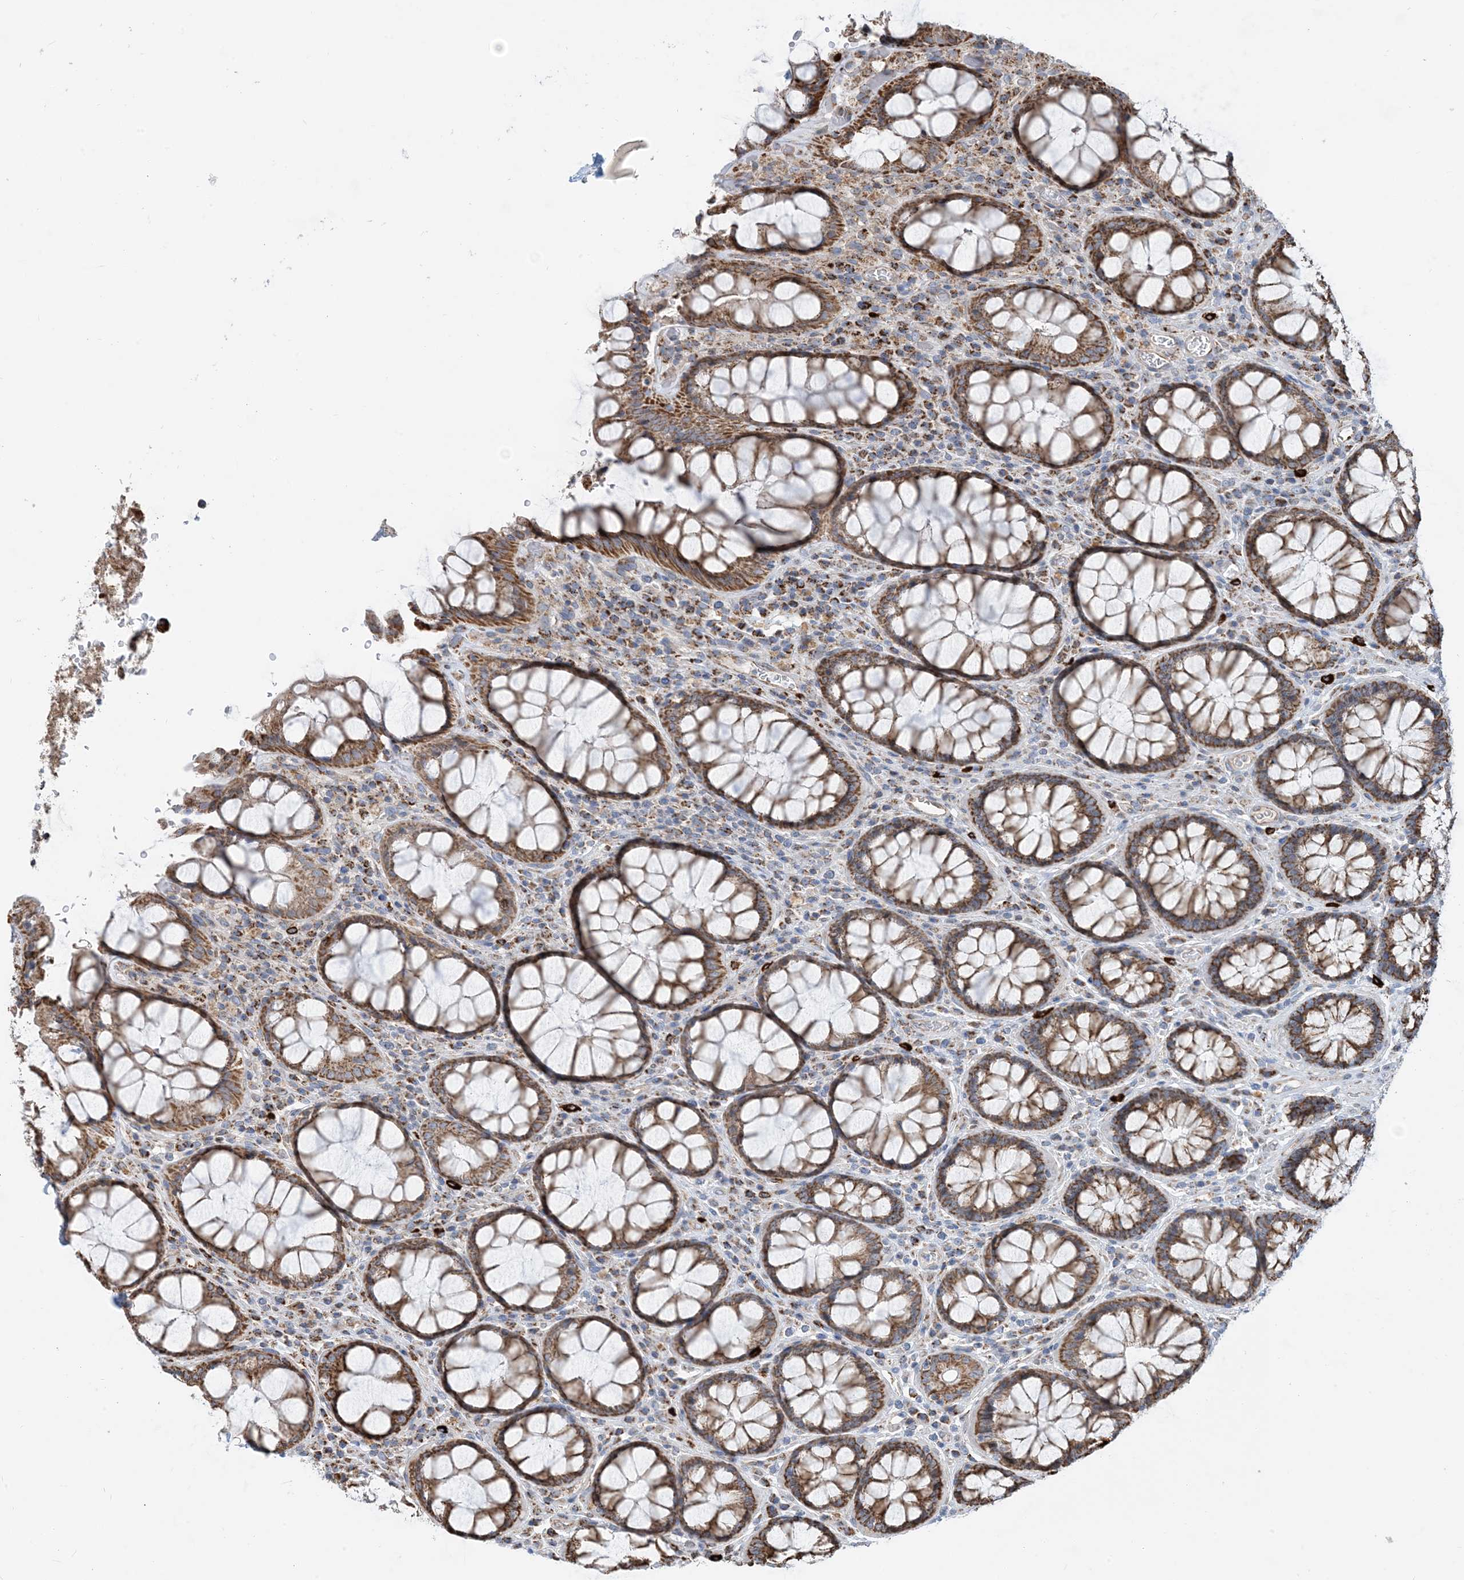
{"staining": {"intensity": "strong", "quantity": ">75%", "location": "cytoplasmic/membranous"}, "tissue": "rectum", "cell_type": "Glandular cells", "image_type": "normal", "snomed": [{"axis": "morphology", "description": "Normal tissue, NOS"}, {"axis": "topography", "description": "Rectum"}], "caption": "DAB immunohistochemical staining of unremarkable human rectum exhibits strong cytoplasmic/membranous protein staining in approximately >75% of glandular cells.", "gene": "PCDHGA1", "patient": {"sex": "male", "age": 64}}